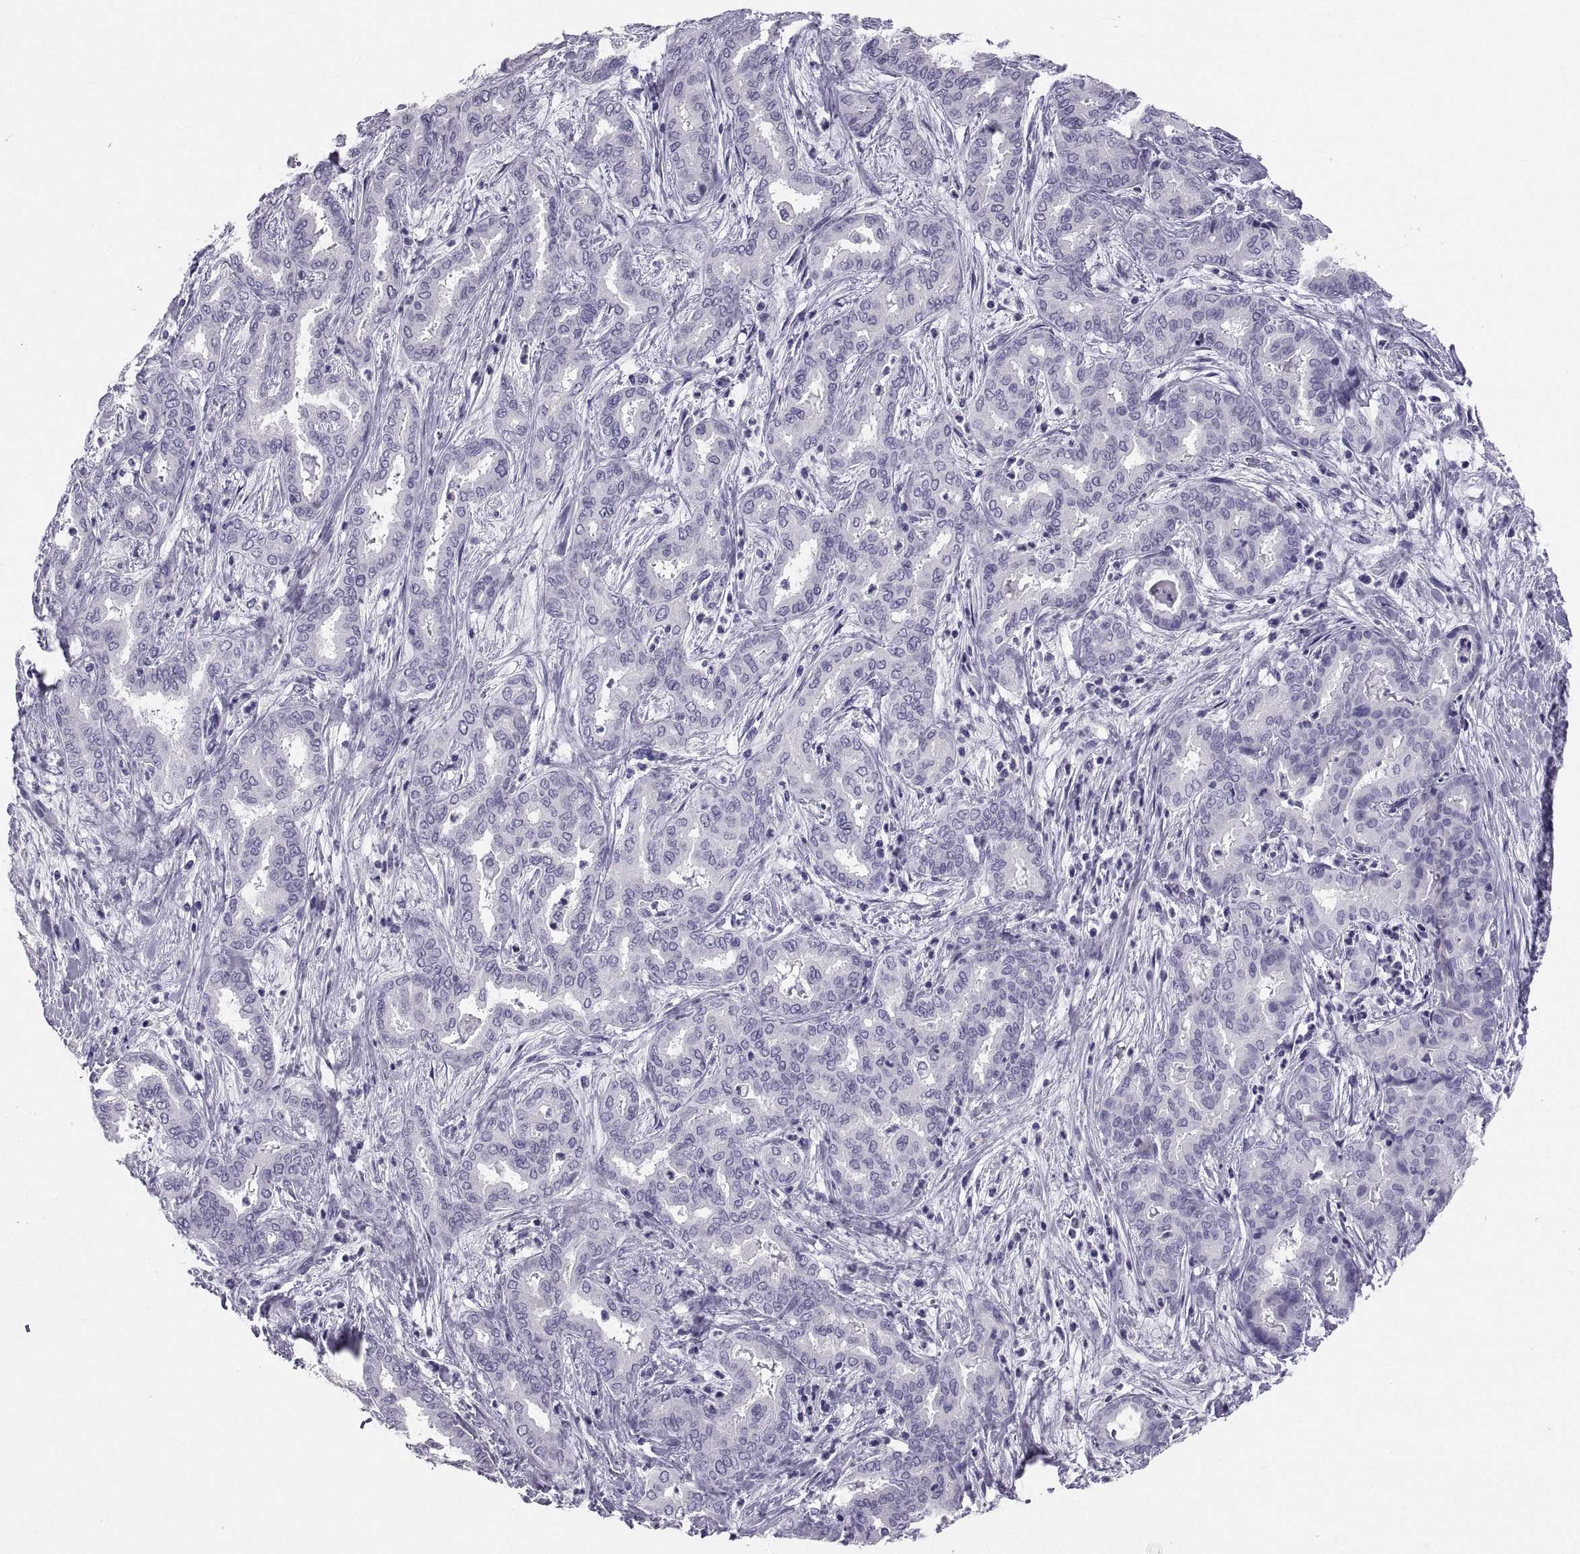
{"staining": {"intensity": "negative", "quantity": "none", "location": "none"}, "tissue": "liver cancer", "cell_type": "Tumor cells", "image_type": "cancer", "snomed": [{"axis": "morphology", "description": "Cholangiocarcinoma"}, {"axis": "topography", "description": "Liver"}], "caption": "The IHC histopathology image has no significant staining in tumor cells of liver cancer tissue. (DAB IHC, high magnification).", "gene": "PCSK1N", "patient": {"sex": "female", "age": 64}}